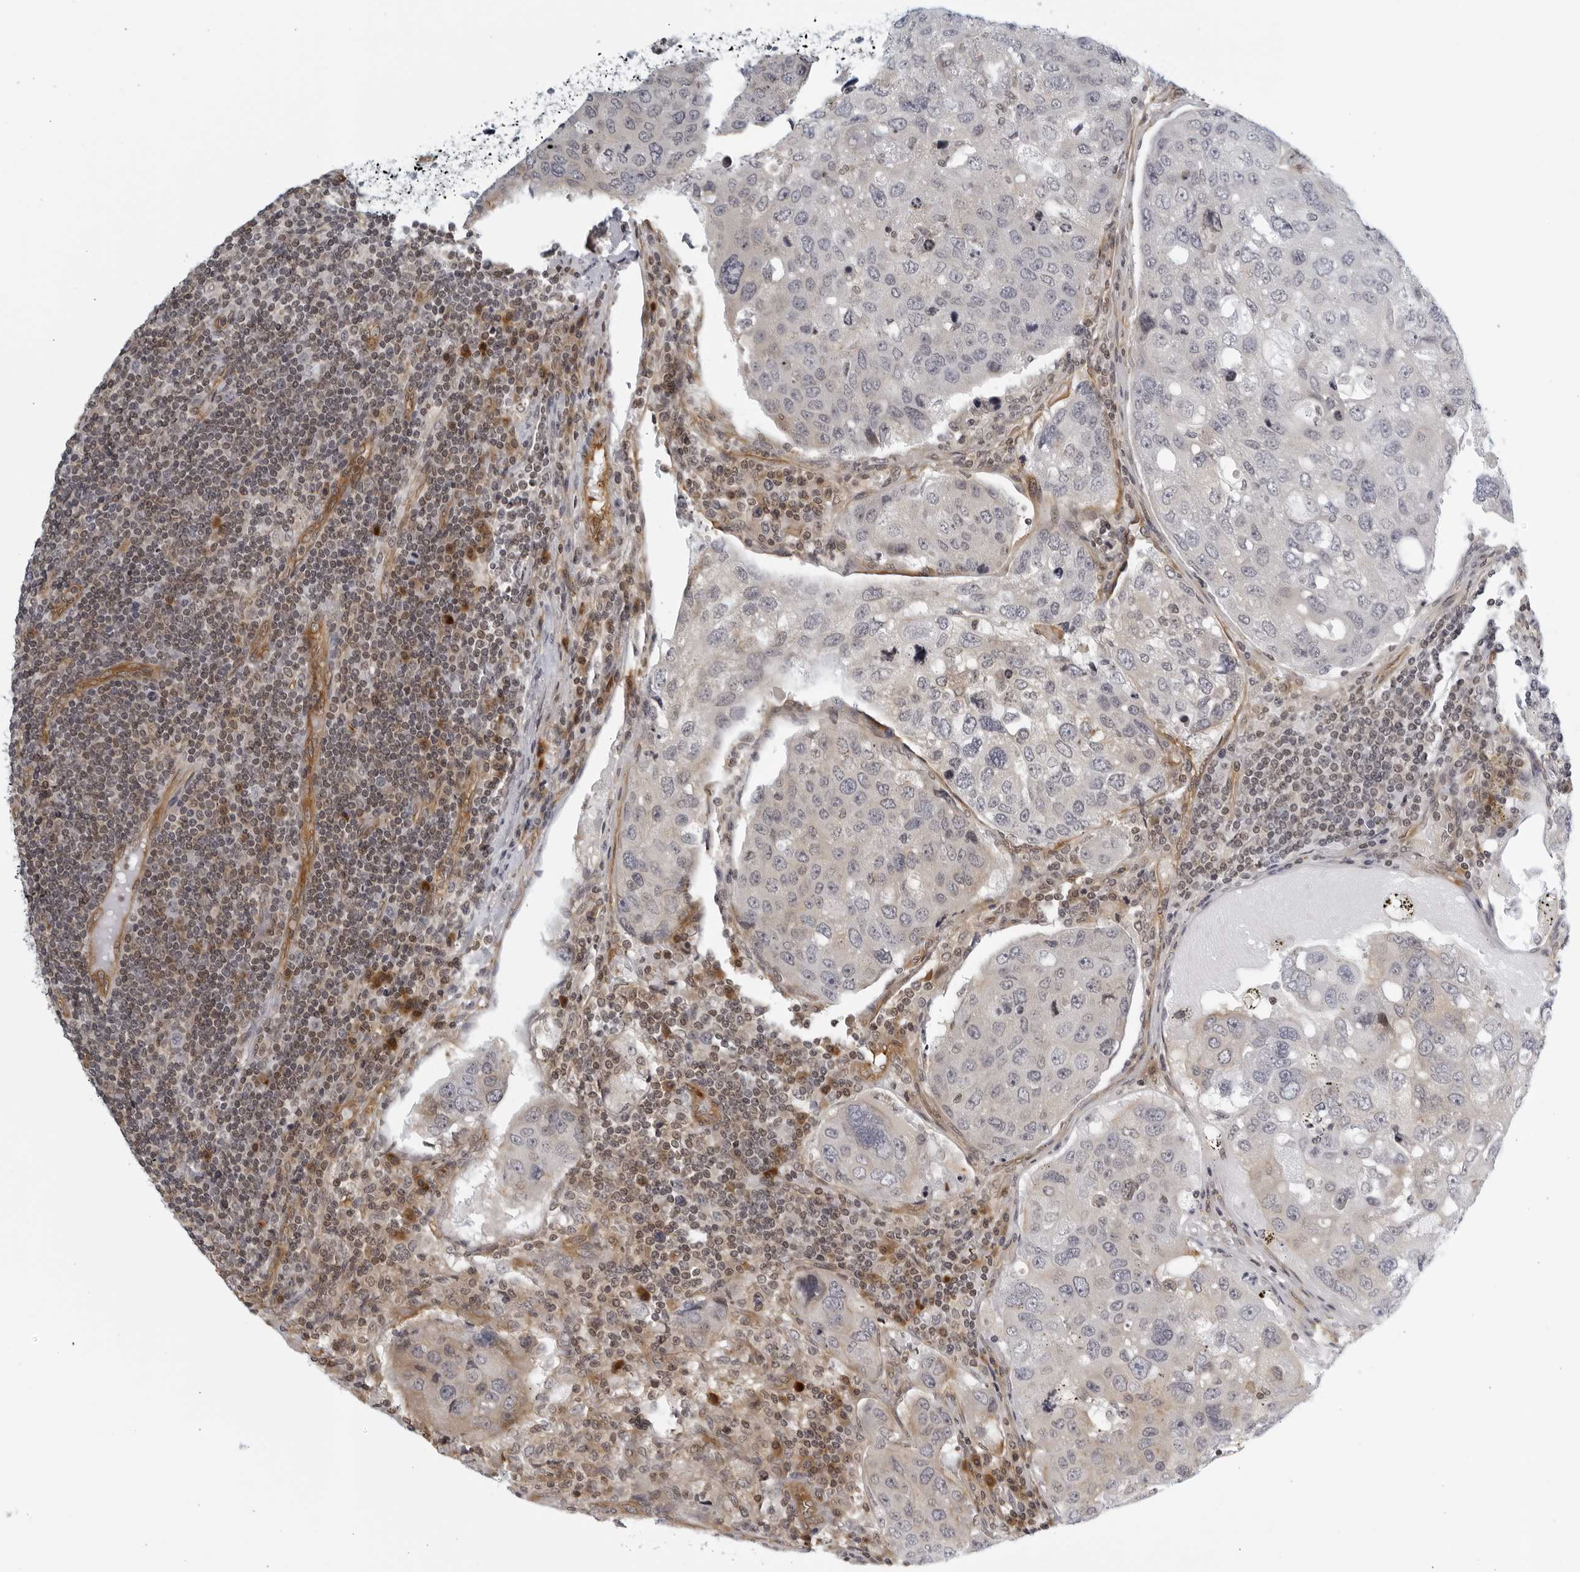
{"staining": {"intensity": "negative", "quantity": "none", "location": "none"}, "tissue": "urothelial cancer", "cell_type": "Tumor cells", "image_type": "cancer", "snomed": [{"axis": "morphology", "description": "Urothelial carcinoma, High grade"}, {"axis": "topography", "description": "Lymph node"}, {"axis": "topography", "description": "Urinary bladder"}], "caption": "This is an immunohistochemistry (IHC) histopathology image of urothelial cancer. There is no positivity in tumor cells.", "gene": "SERTAD4", "patient": {"sex": "male", "age": 51}}